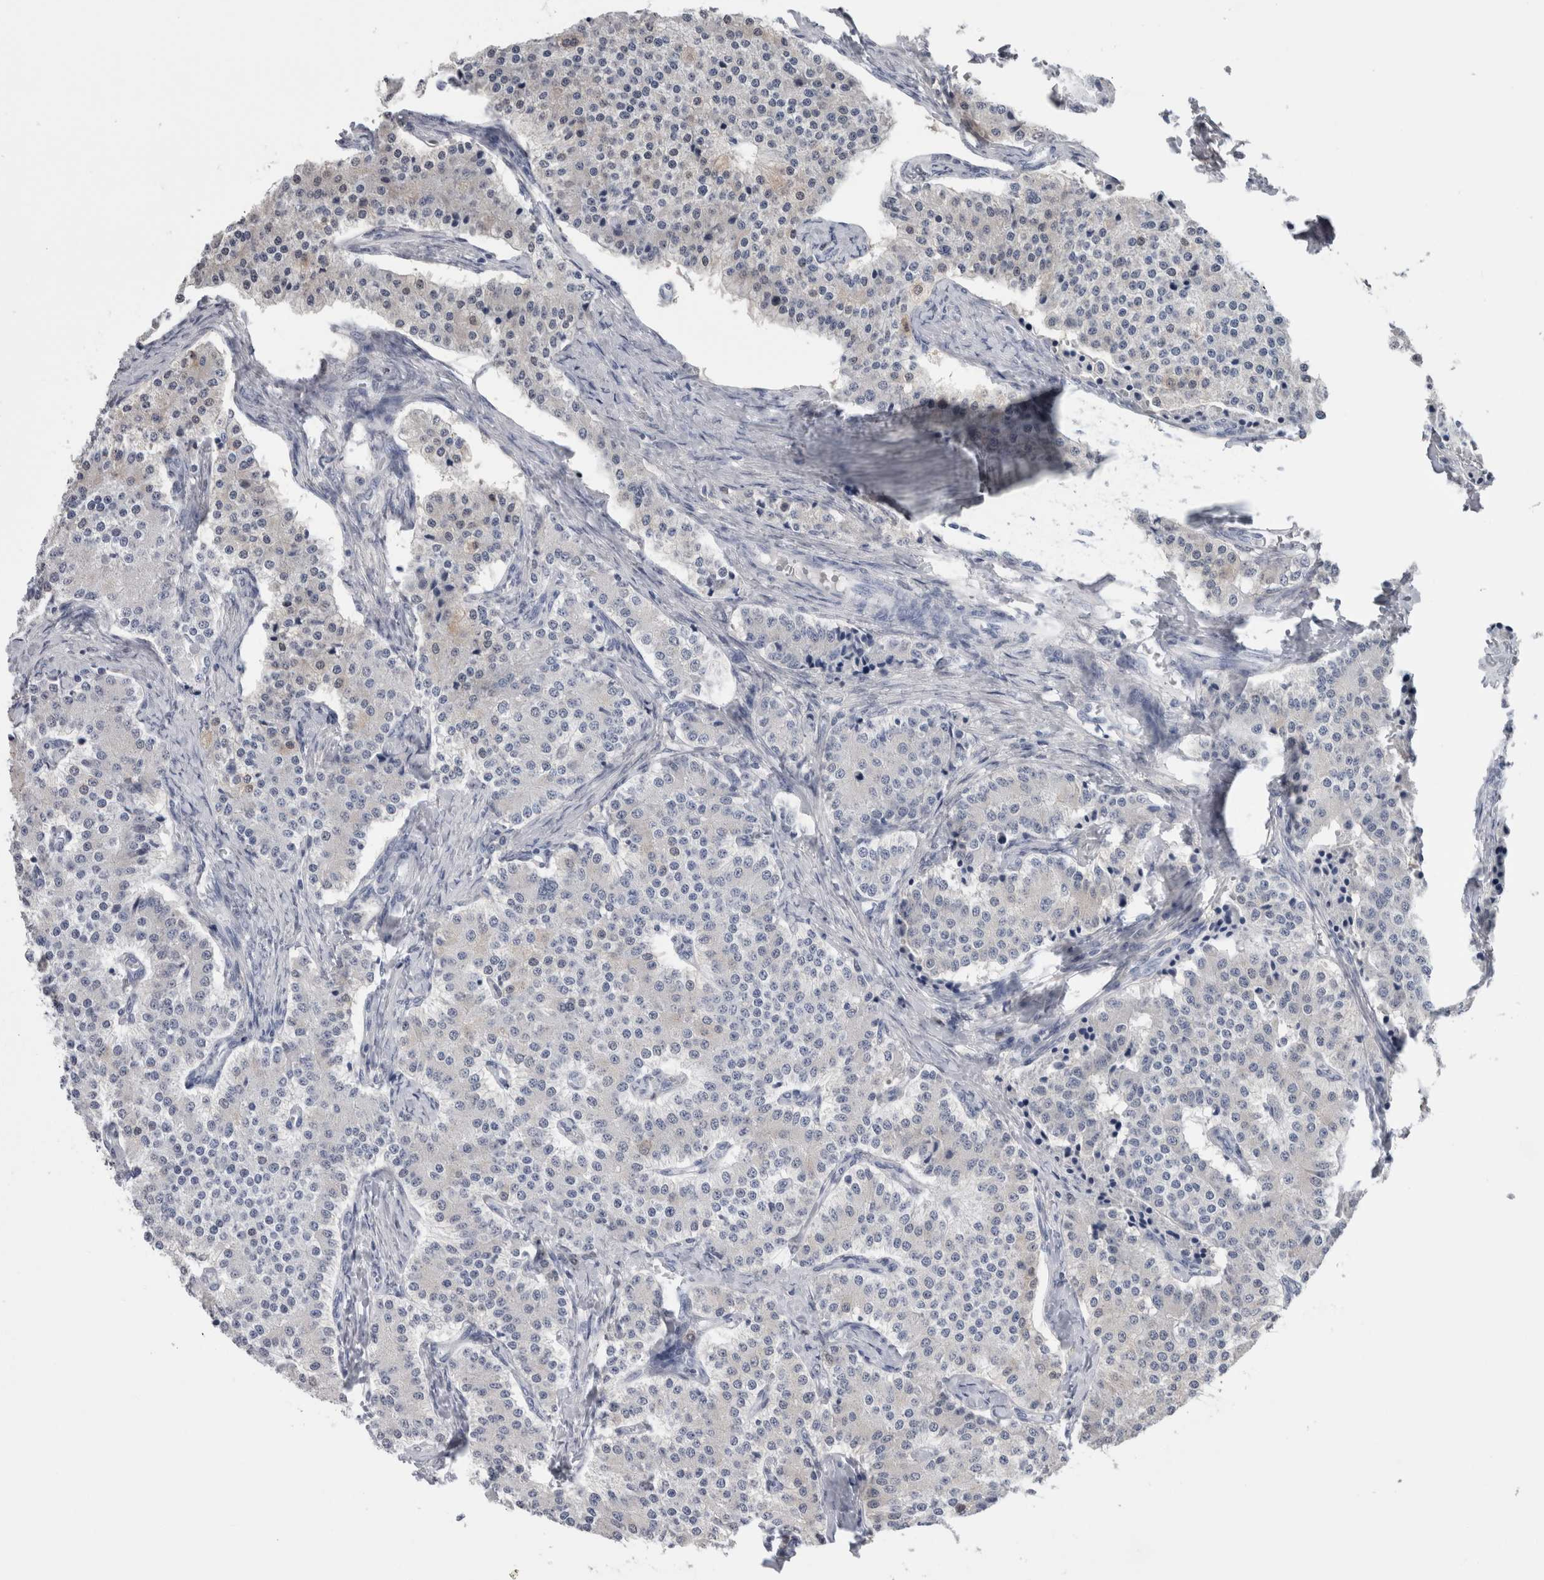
{"staining": {"intensity": "negative", "quantity": "none", "location": "none"}, "tissue": "carcinoid", "cell_type": "Tumor cells", "image_type": "cancer", "snomed": [{"axis": "morphology", "description": "Carcinoid, malignant, NOS"}, {"axis": "topography", "description": "Colon"}], "caption": "This is an IHC micrograph of human carcinoid. There is no positivity in tumor cells.", "gene": "CA8", "patient": {"sex": "female", "age": 52}}